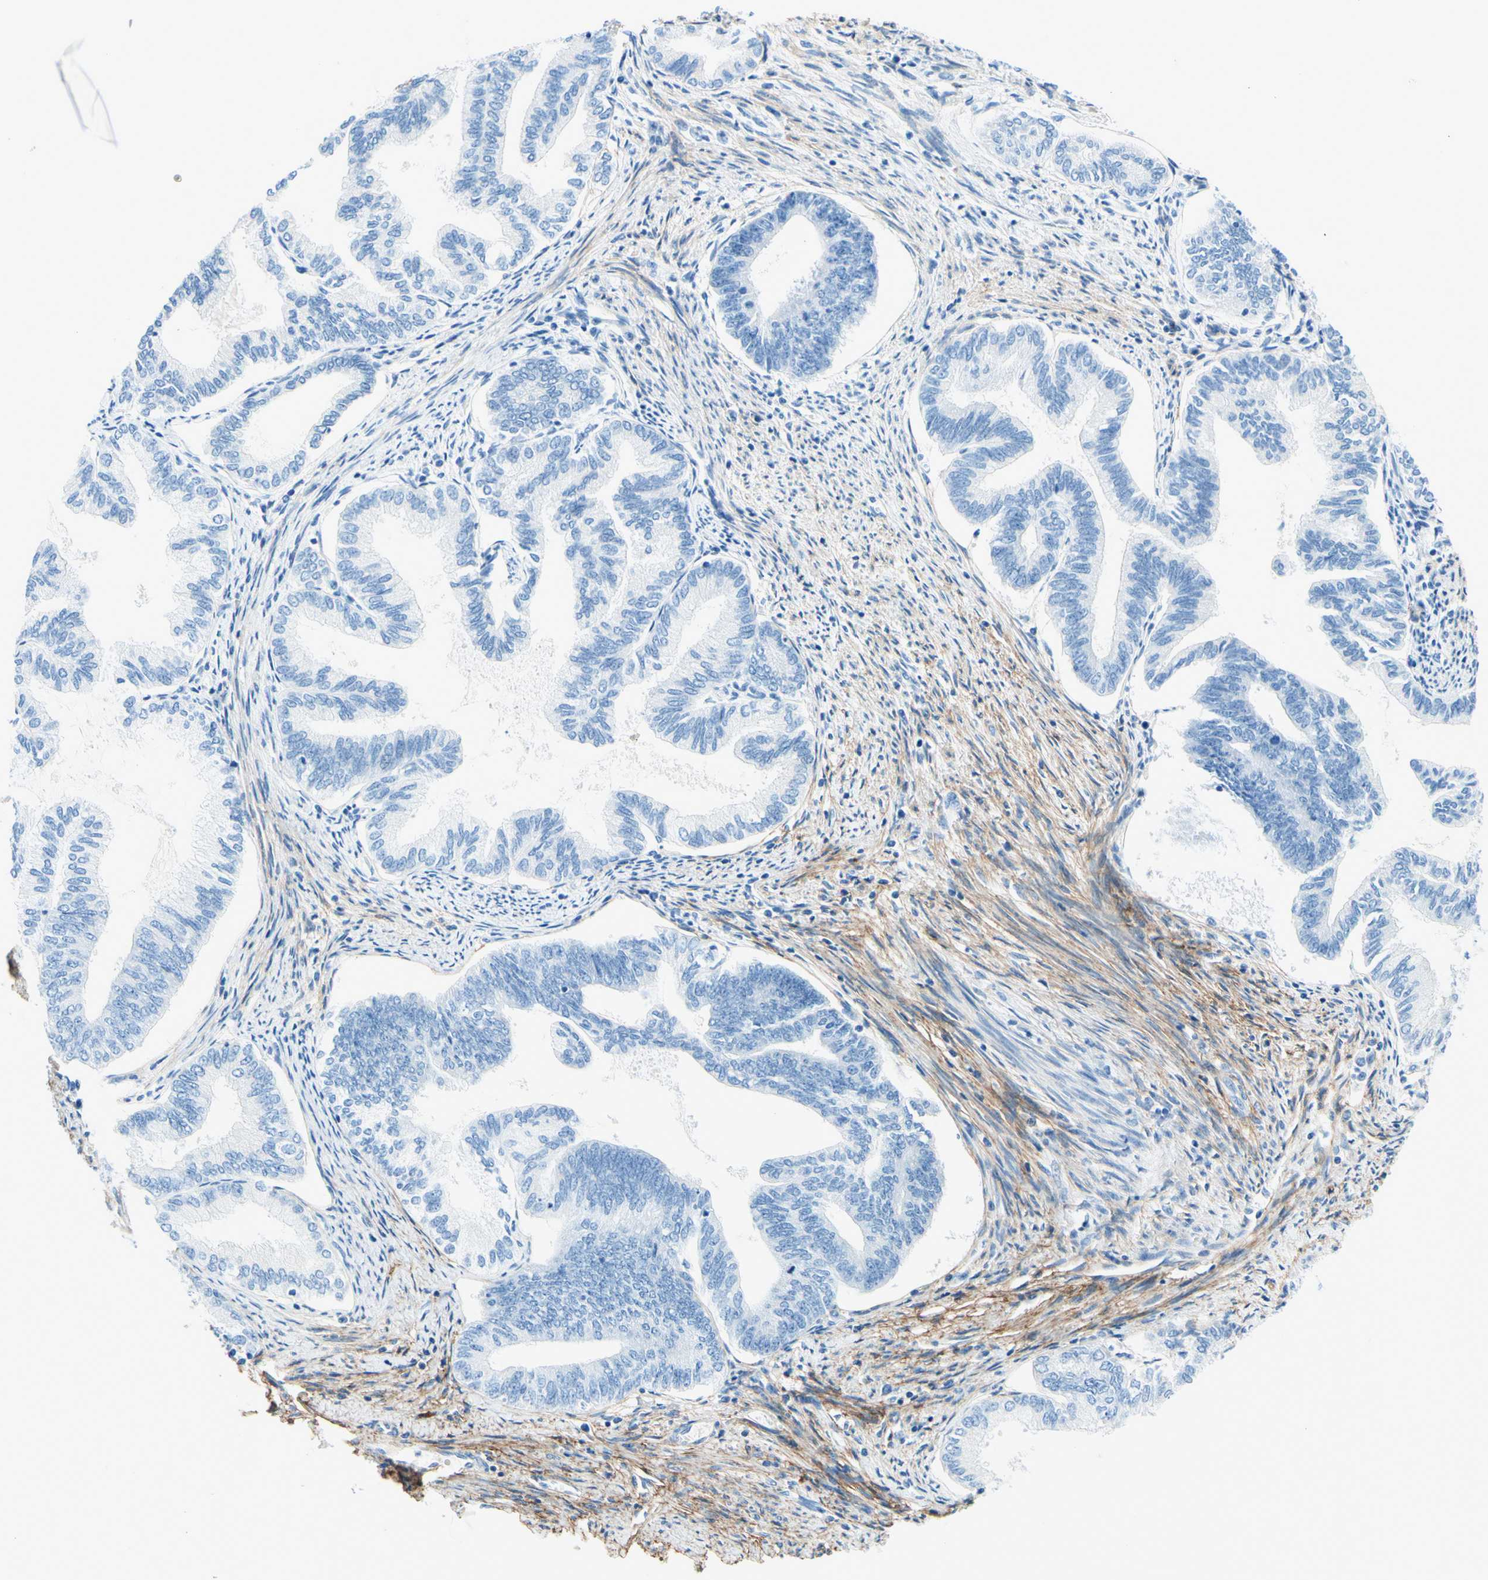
{"staining": {"intensity": "negative", "quantity": "none", "location": "none"}, "tissue": "endometrial cancer", "cell_type": "Tumor cells", "image_type": "cancer", "snomed": [{"axis": "morphology", "description": "Adenocarcinoma, NOS"}, {"axis": "topography", "description": "Endometrium"}], "caption": "Endometrial cancer was stained to show a protein in brown. There is no significant staining in tumor cells. (Stains: DAB (3,3'-diaminobenzidine) IHC with hematoxylin counter stain, Microscopy: brightfield microscopy at high magnification).", "gene": "MFAP5", "patient": {"sex": "female", "age": 86}}